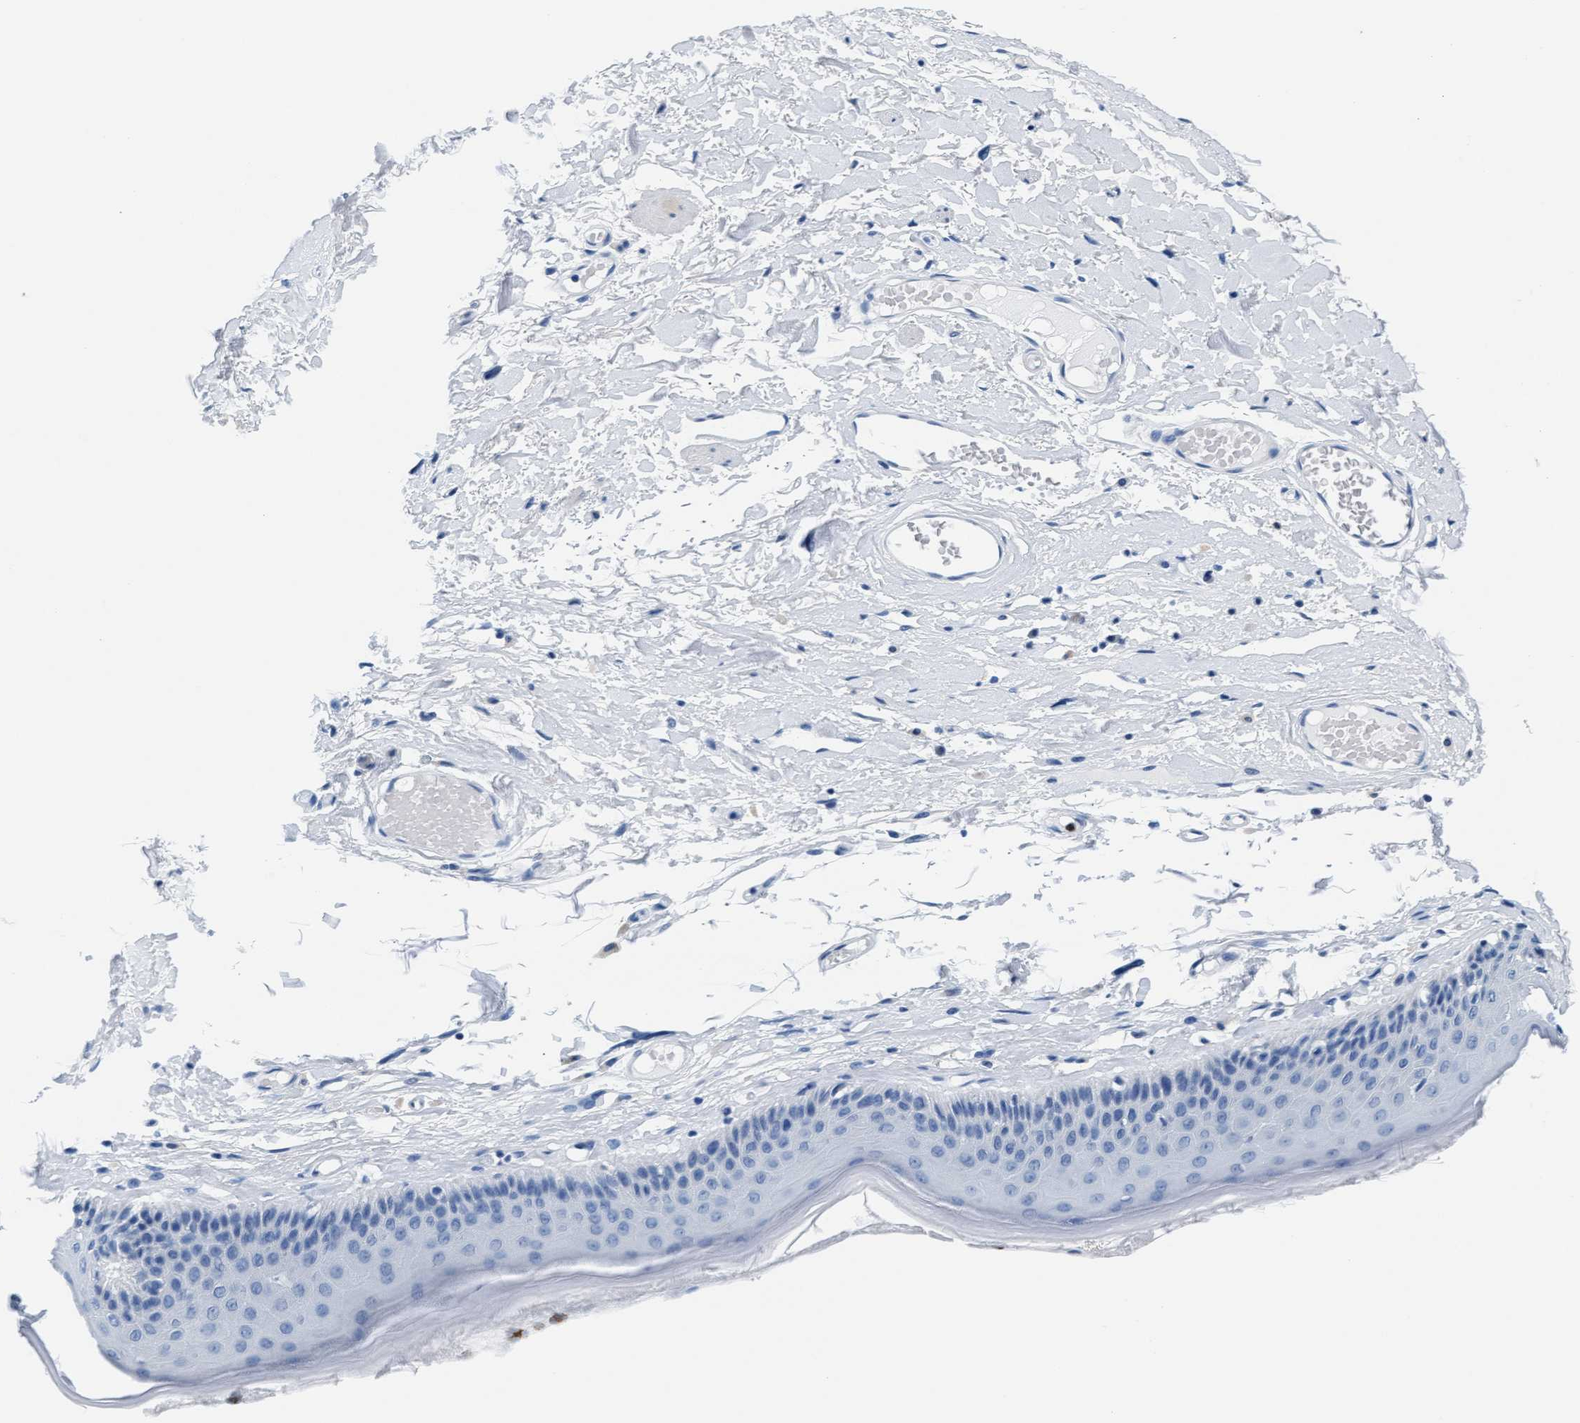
{"staining": {"intensity": "negative", "quantity": "none", "location": "none"}, "tissue": "skin", "cell_type": "Epidermal cells", "image_type": "normal", "snomed": [{"axis": "morphology", "description": "Normal tissue, NOS"}, {"axis": "topography", "description": "Vulva"}], "caption": "Immunohistochemical staining of benign skin displays no significant staining in epidermal cells. The staining was performed using DAB to visualize the protein expression in brown, while the nuclei were stained in blue with hematoxylin (Magnification: 20x).", "gene": "MMP8", "patient": {"sex": "female", "age": 73}}